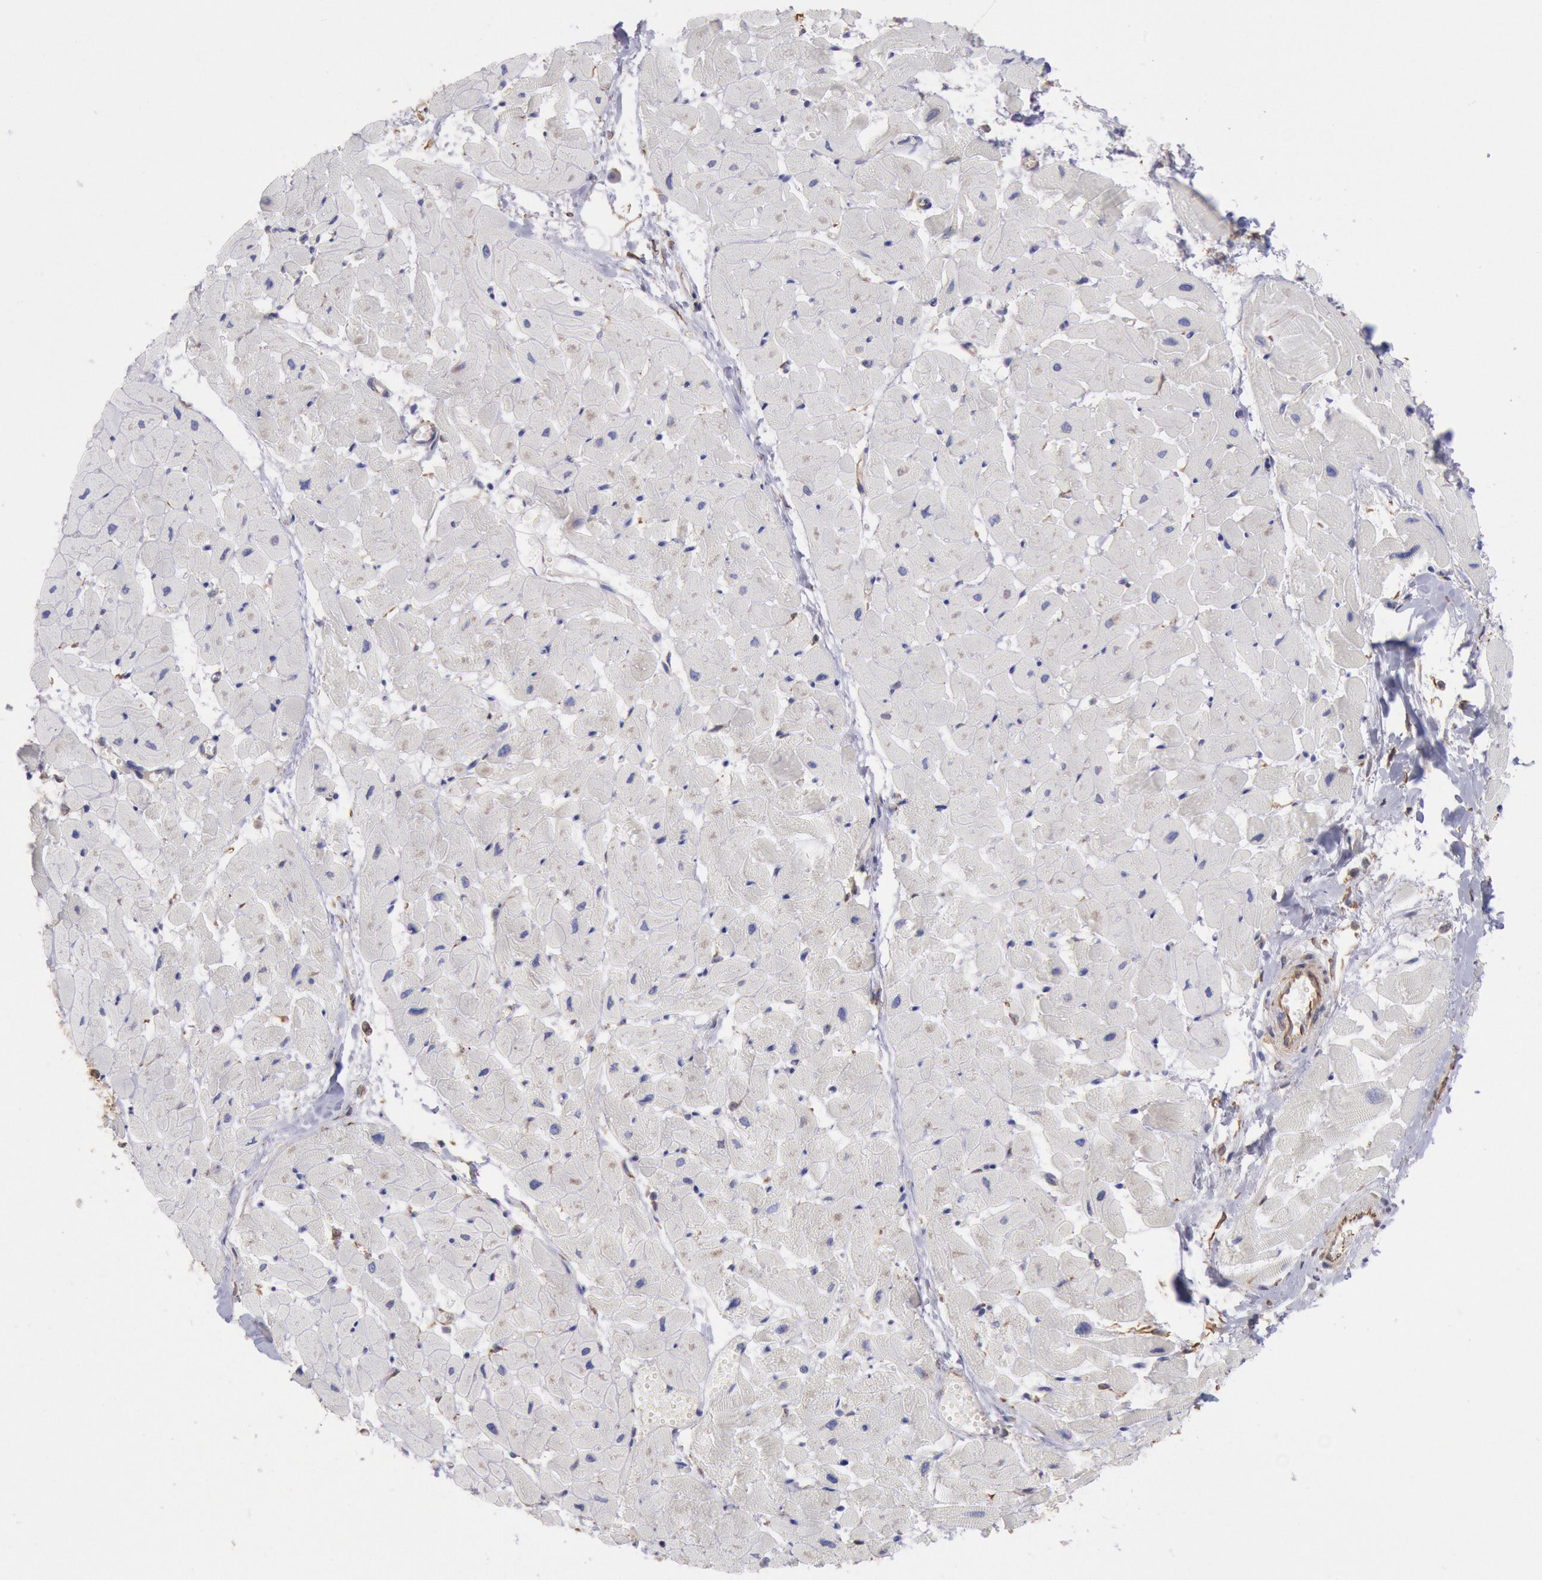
{"staining": {"intensity": "negative", "quantity": "none", "location": "none"}, "tissue": "heart muscle", "cell_type": "Cardiomyocytes", "image_type": "normal", "snomed": [{"axis": "morphology", "description": "Normal tissue, NOS"}, {"axis": "topography", "description": "Heart"}], "caption": "Immunohistochemistry photomicrograph of benign human heart muscle stained for a protein (brown), which exhibits no staining in cardiomyocytes.", "gene": "RNF139", "patient": {"sex": "female", "age": 19}}